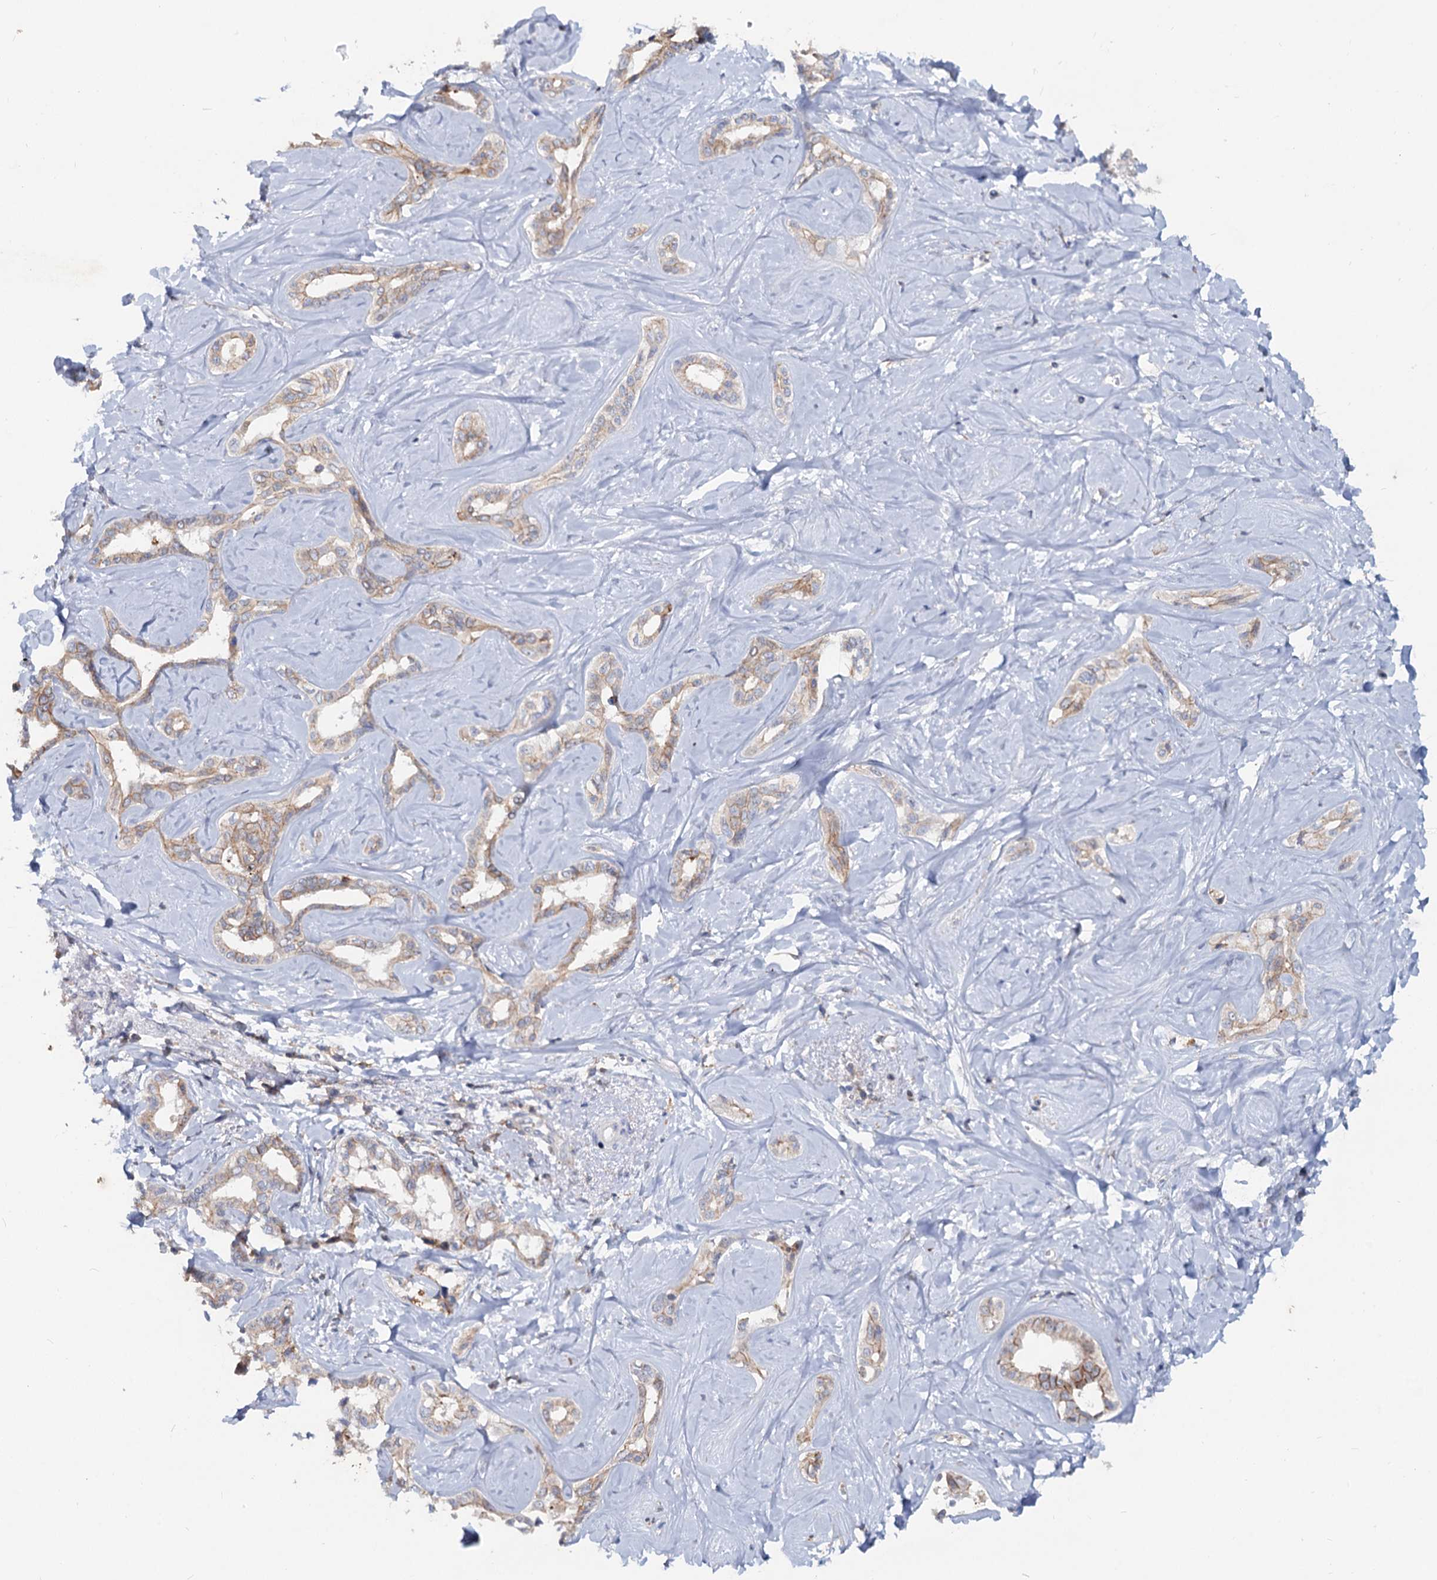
{"staining": {"intensity": "weak", "quantity": "25%-75%", "location": "cytoplasmic/membranous"}, "tissue": "liver cancer", "cell_type": "Tumor cells", "image_type": "cancer", "snomed": [{"axis": "morphology", "description": "Cholangiocarcinoma"}, {"axis": "topography", "description": "Liver"}], "caption": "Liver cancer was stained to show a protein in brown. There is low levels of weak cytoplasmic/membranous positivity in about 25%-75% of tumor cells.", "gene": "LRCH4", "patient": {"sex": "female", "age": 77}}